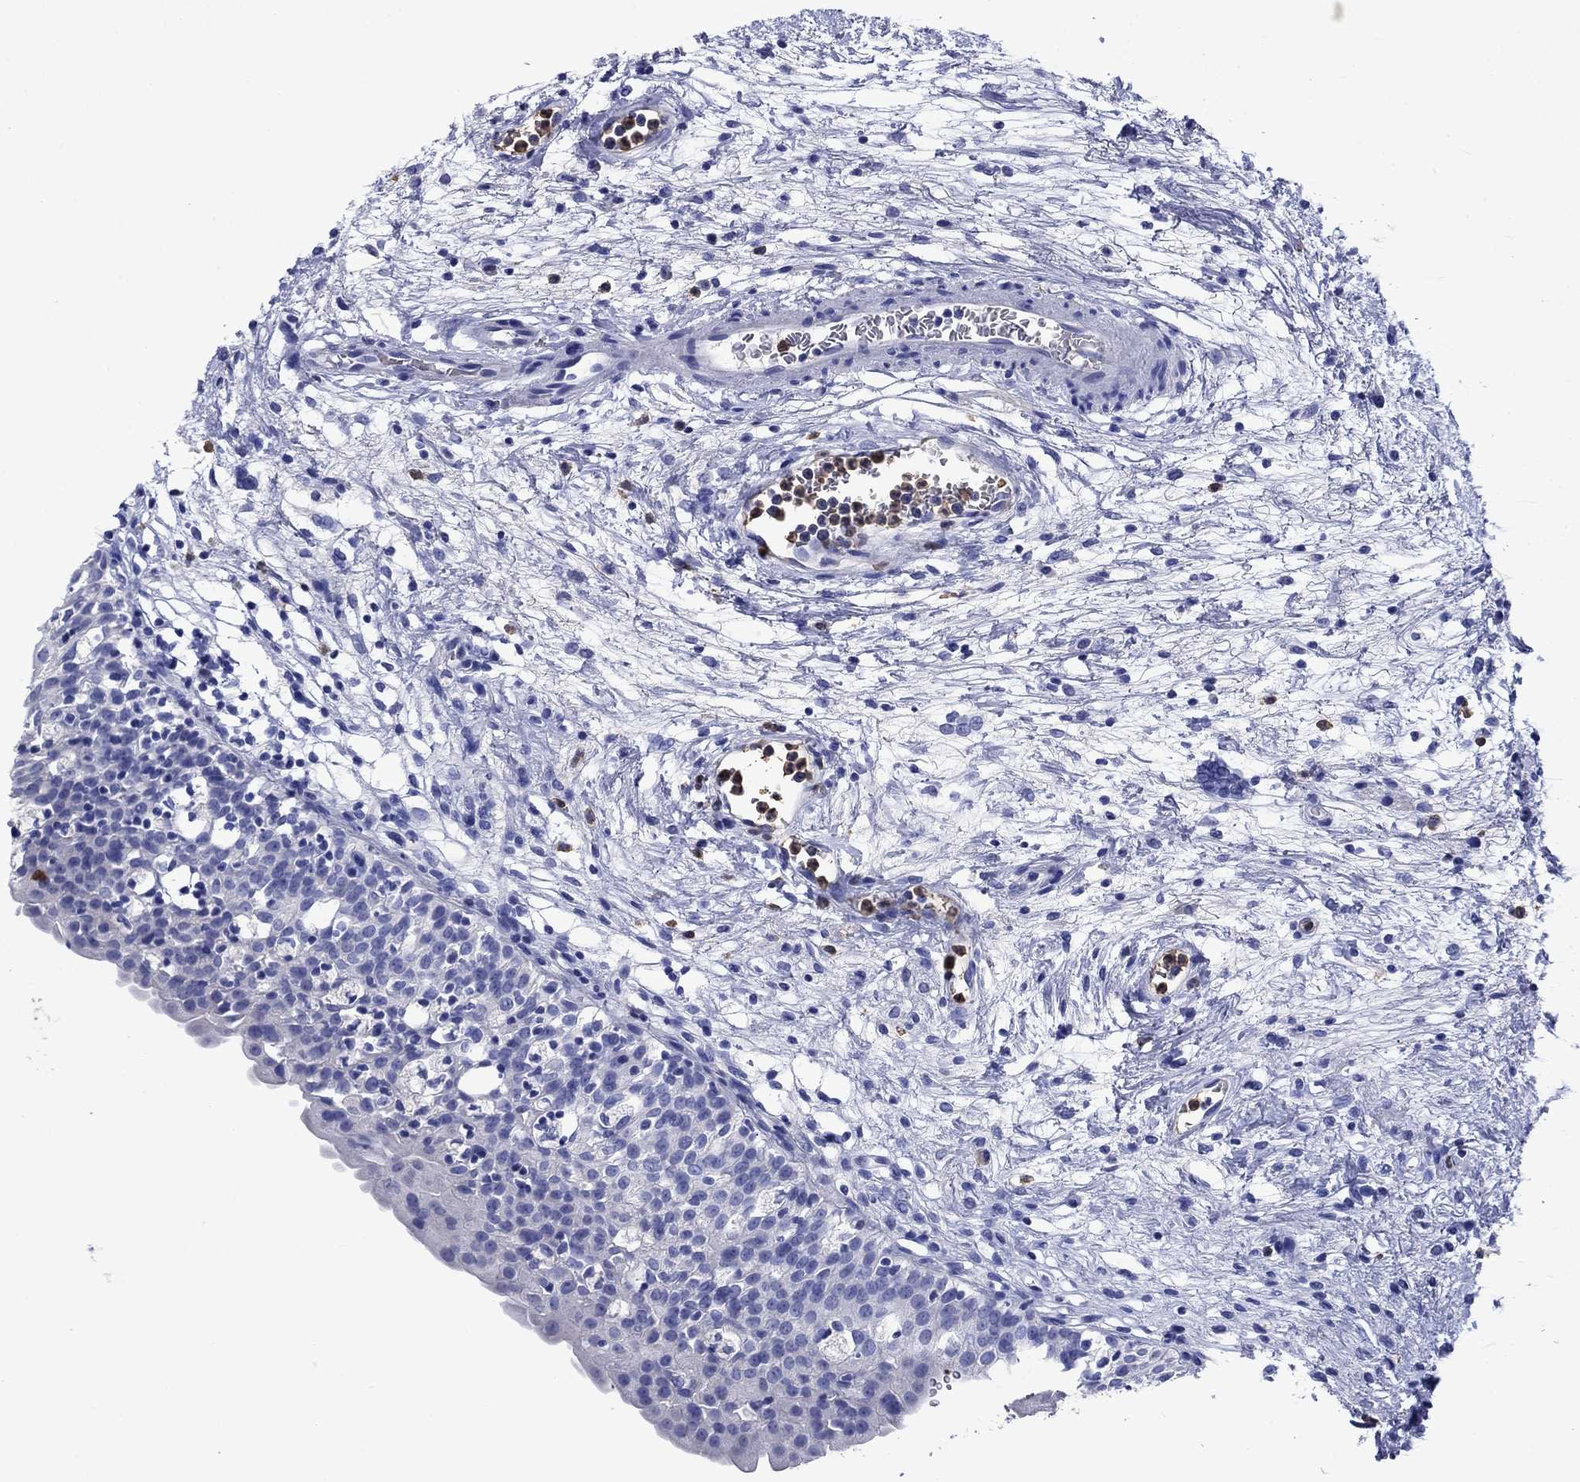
{"staining": {"intensity": "negative", "quantity": "none", "location": "none"}, "tissue": "urinary bladder", "cell_type": "Urothelial cells", "image_type": "normal", "snomed": [{"axis": "morphology", "description": "Normal tissue, NOS"}, {"axis": "topography", "description": "Urinary bladder"}], "caption": "Immunohistochemical staining of unremarkable human urinary bladder displays no significant expression in urothelial cells.", "gene": "TFR2", "patient": {"sex": "male", "age": 76}}